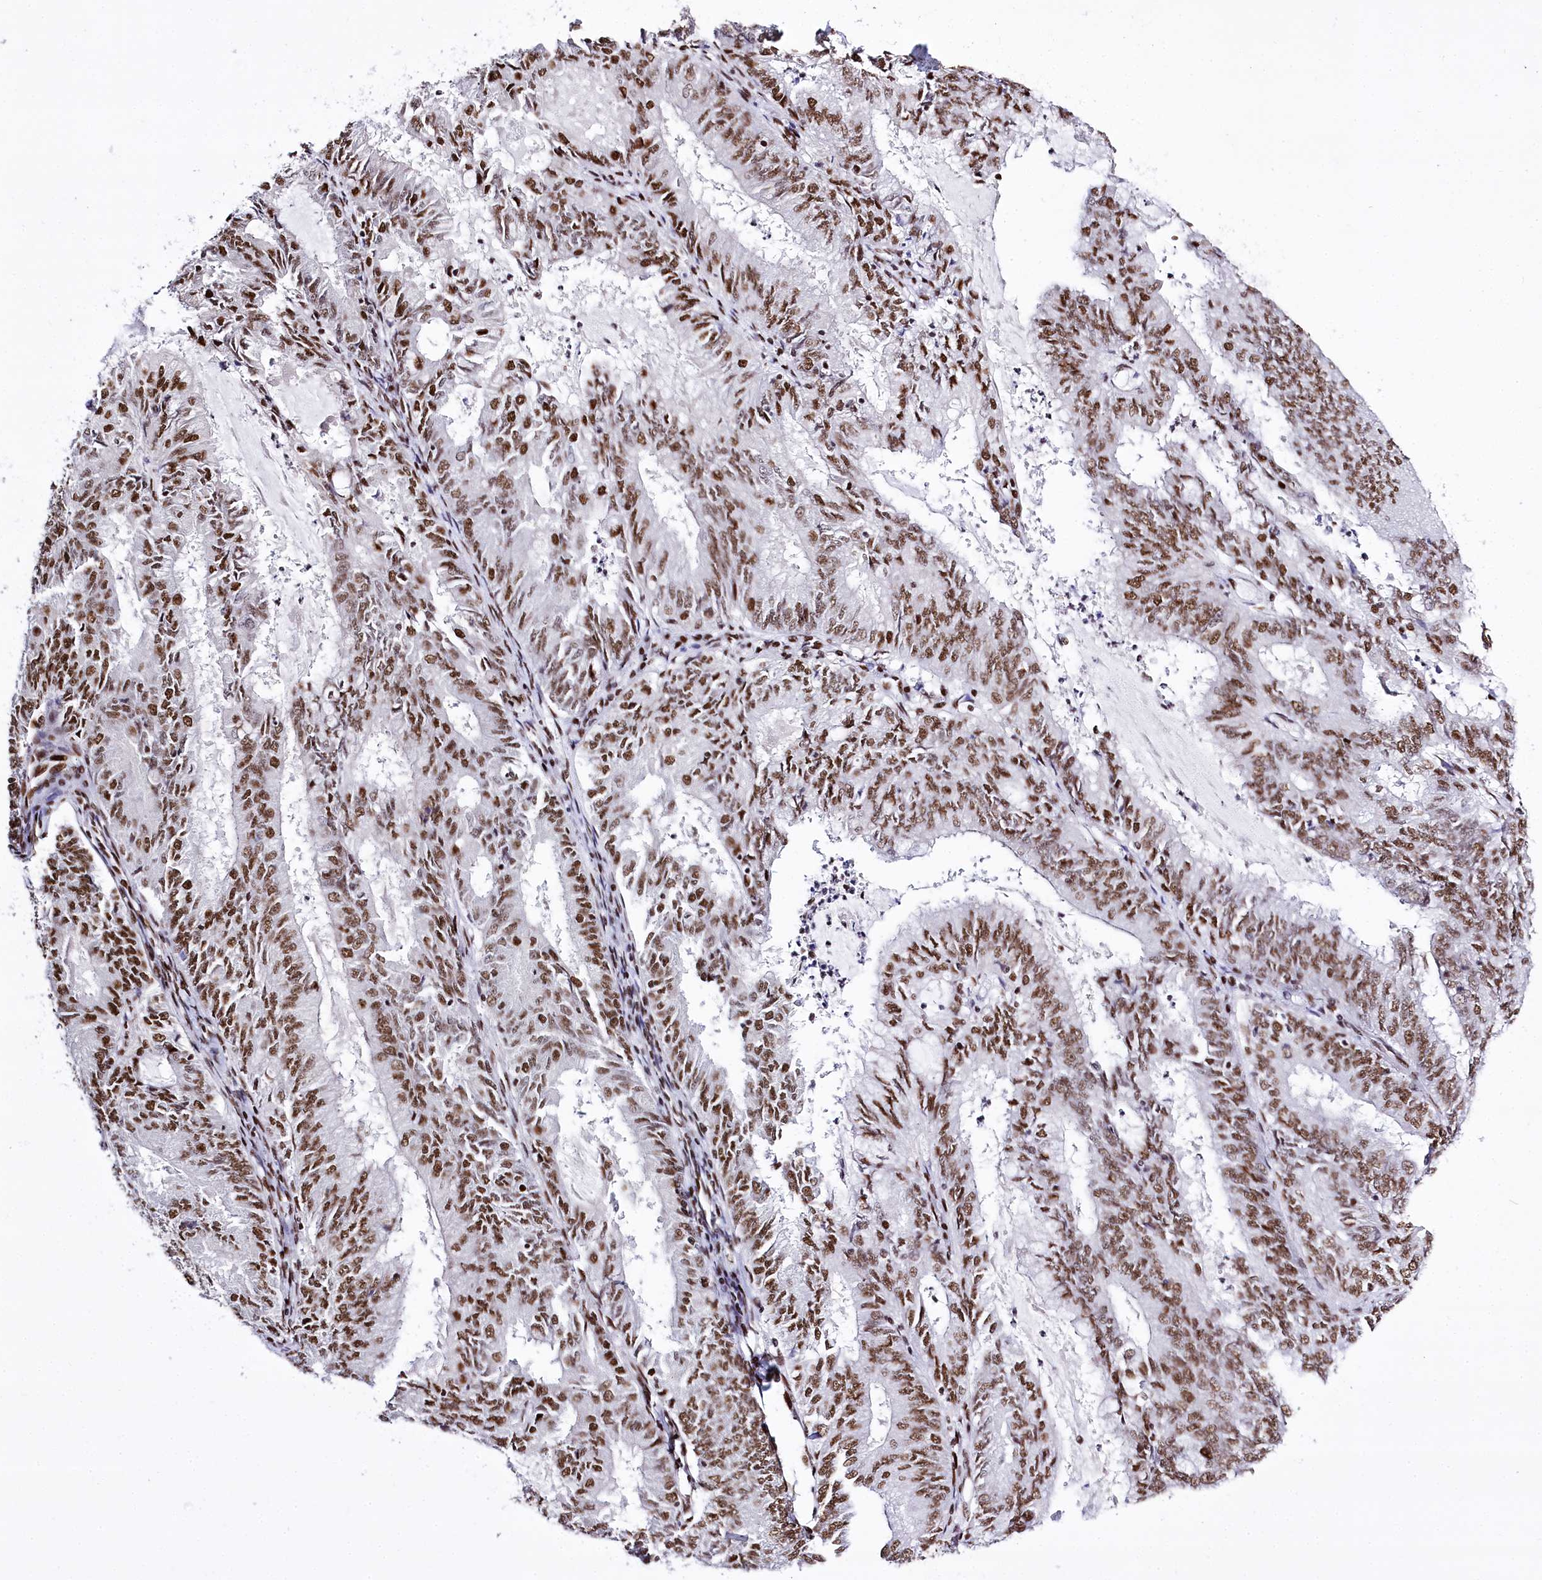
{"staining": {"intensity": "moderate", "quantity": ">75%", "location": "nuclear"}, "tissue": "endometrial cancer", "cell_type": "Tumor cells", "image_type": "cancer", "snomed": [{"axis": "morphology", "description": "Adenocarcinoma, NOS"}, {"axis": "topography", "description": "Endometrium"}], "caption": "An image of endometrial adenocarcinoma stained for a protein shows moderate nuclear brown staining in tumor cells.", "gene": "POU4F3", "patient": {"sex": "female", "age": 57}}